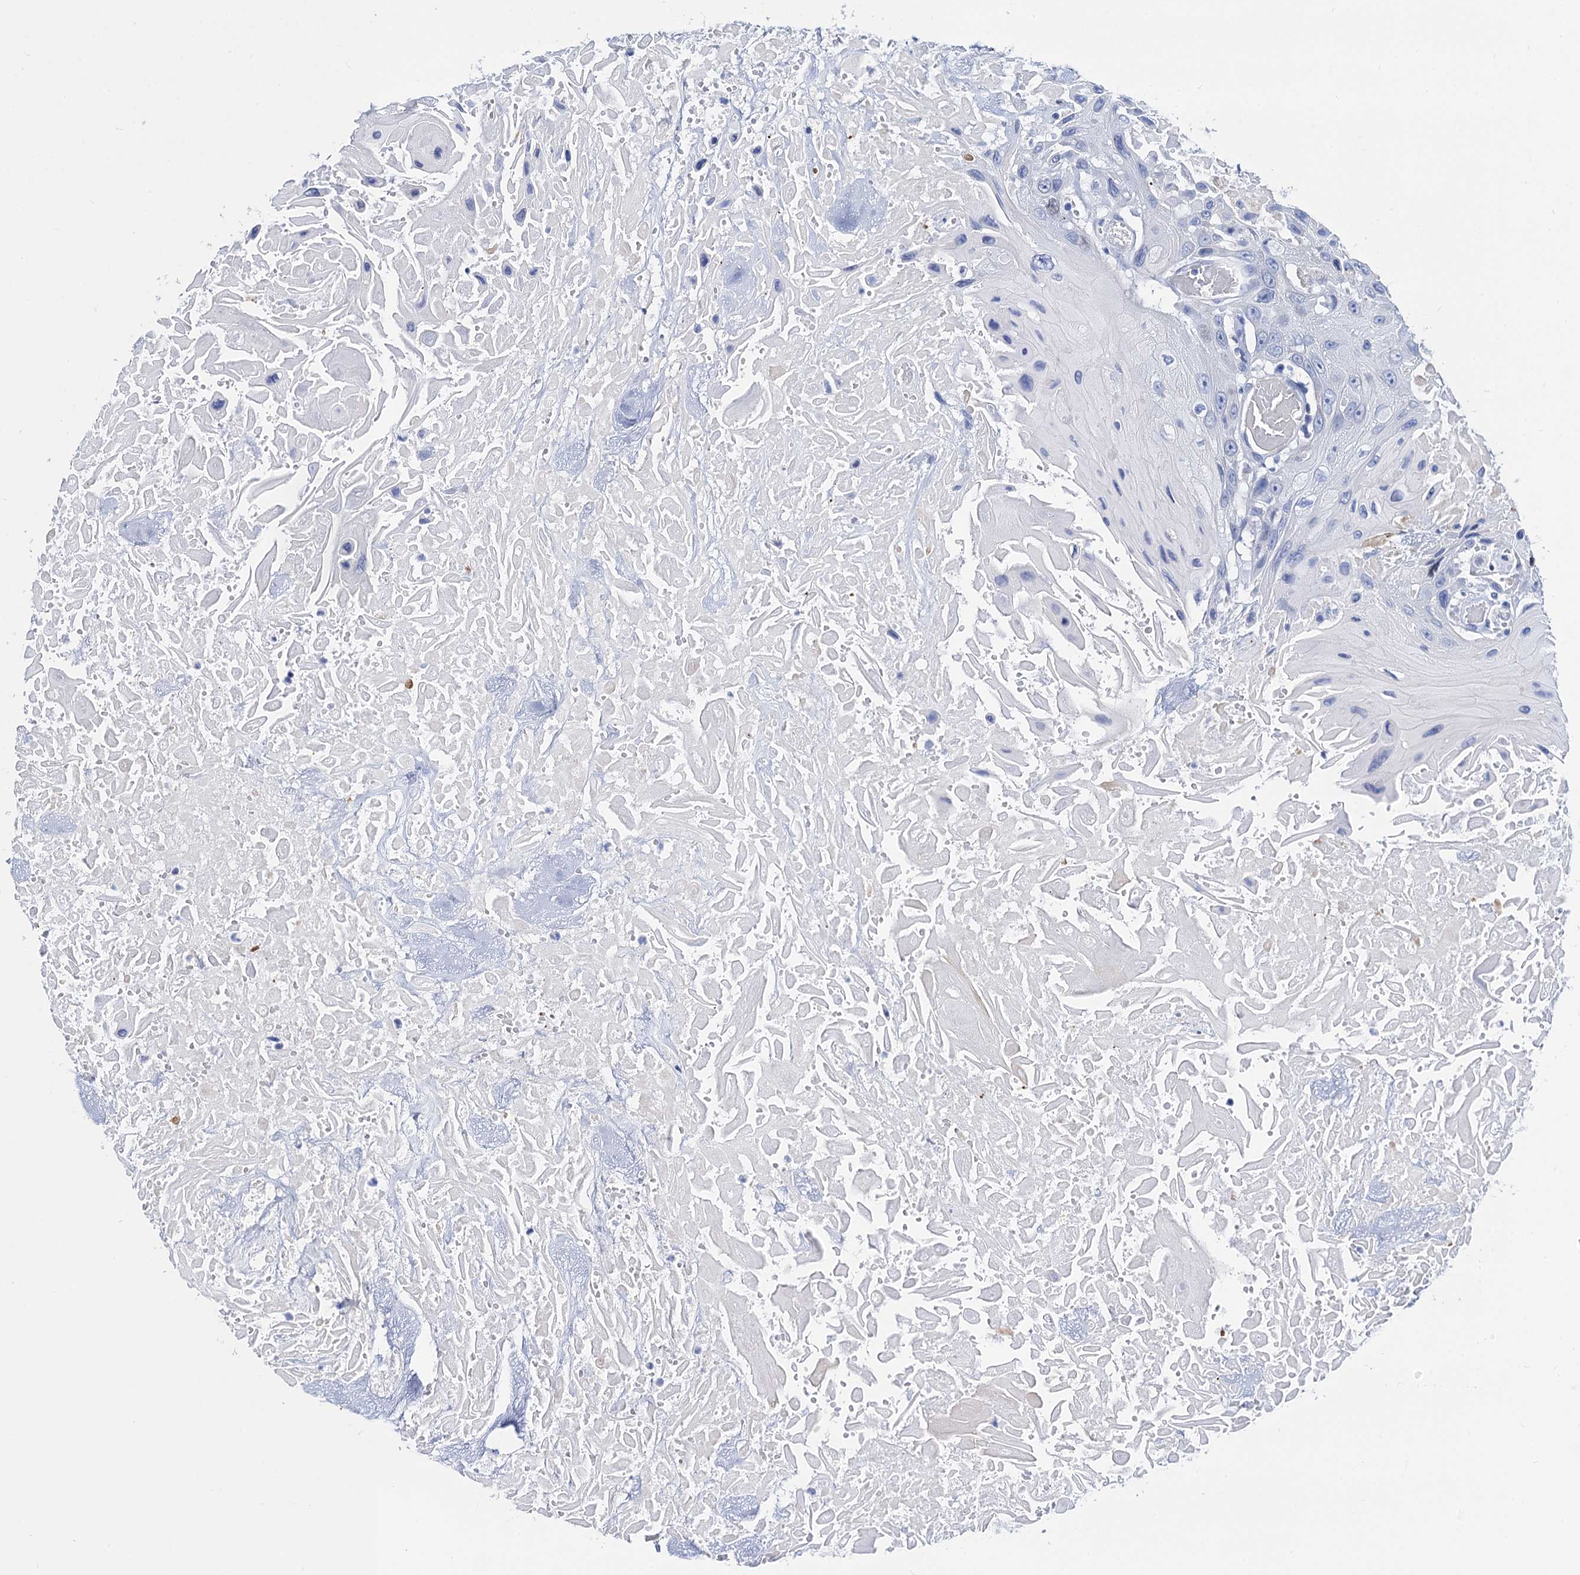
{"staining": {"intensity": "negative", "quantity": "none", "location": "none"}, "tissue": "head and neck cancer", "cell_type": "Tumor cells", "image_type": "cancer", "snomed": [{"axis": "morphology", "description": "Squamous cell carcinoma, NOS"}, {"axis": "topography", "description": "Head-Neck"}], "caption": "The immunohistochemistry (IHC) histopathology image has no significant positivity in tumor cells of squamous cell carcinoma (head and neck) tissue.", "gene": "ACADSB", "patient": {"sex": "male", "age": 81}}